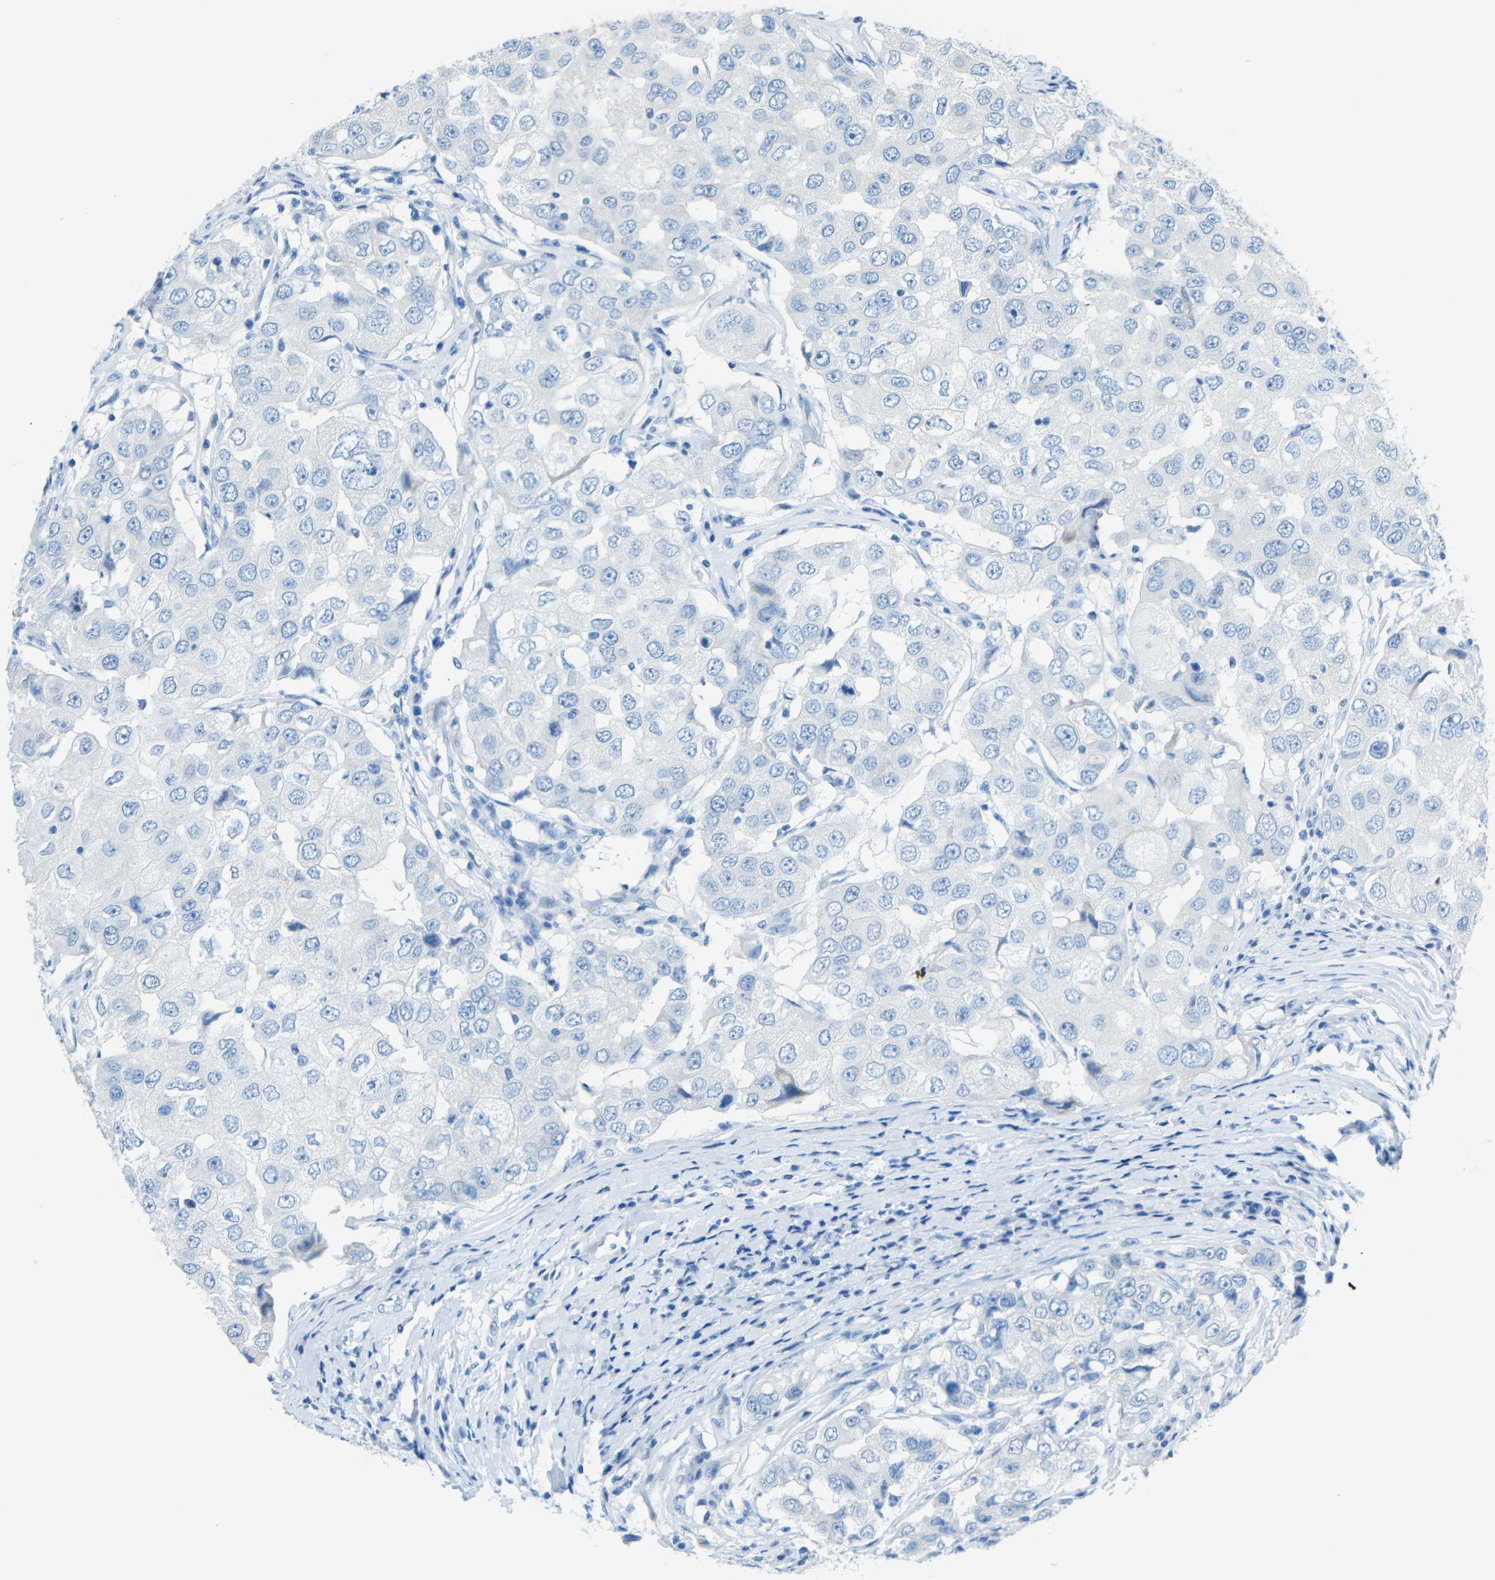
{"staining": {"intensity": "negative", "quantity": "none", "location": "none"}, "tissue": "breast cancer", "cell_type": "Tumor cells", "image_type": "cancer", "snomed": [{"axis": "morphology", "description": "Duct carcinoma"}, {"axis": "topography", "description": "Breast"}], "caption": "An image of breast cancer (intraductal carcinoma) stained for a protein exhibits no brown staining in tumor cells. (Stains: DAB immunohistochemistry (IHC) with hematoxylin counter stain, Microscopy: brightfield microscopy at high magnification).", "gene": "TUBB4B", "patient": {"sex": "female", "age": 27}}